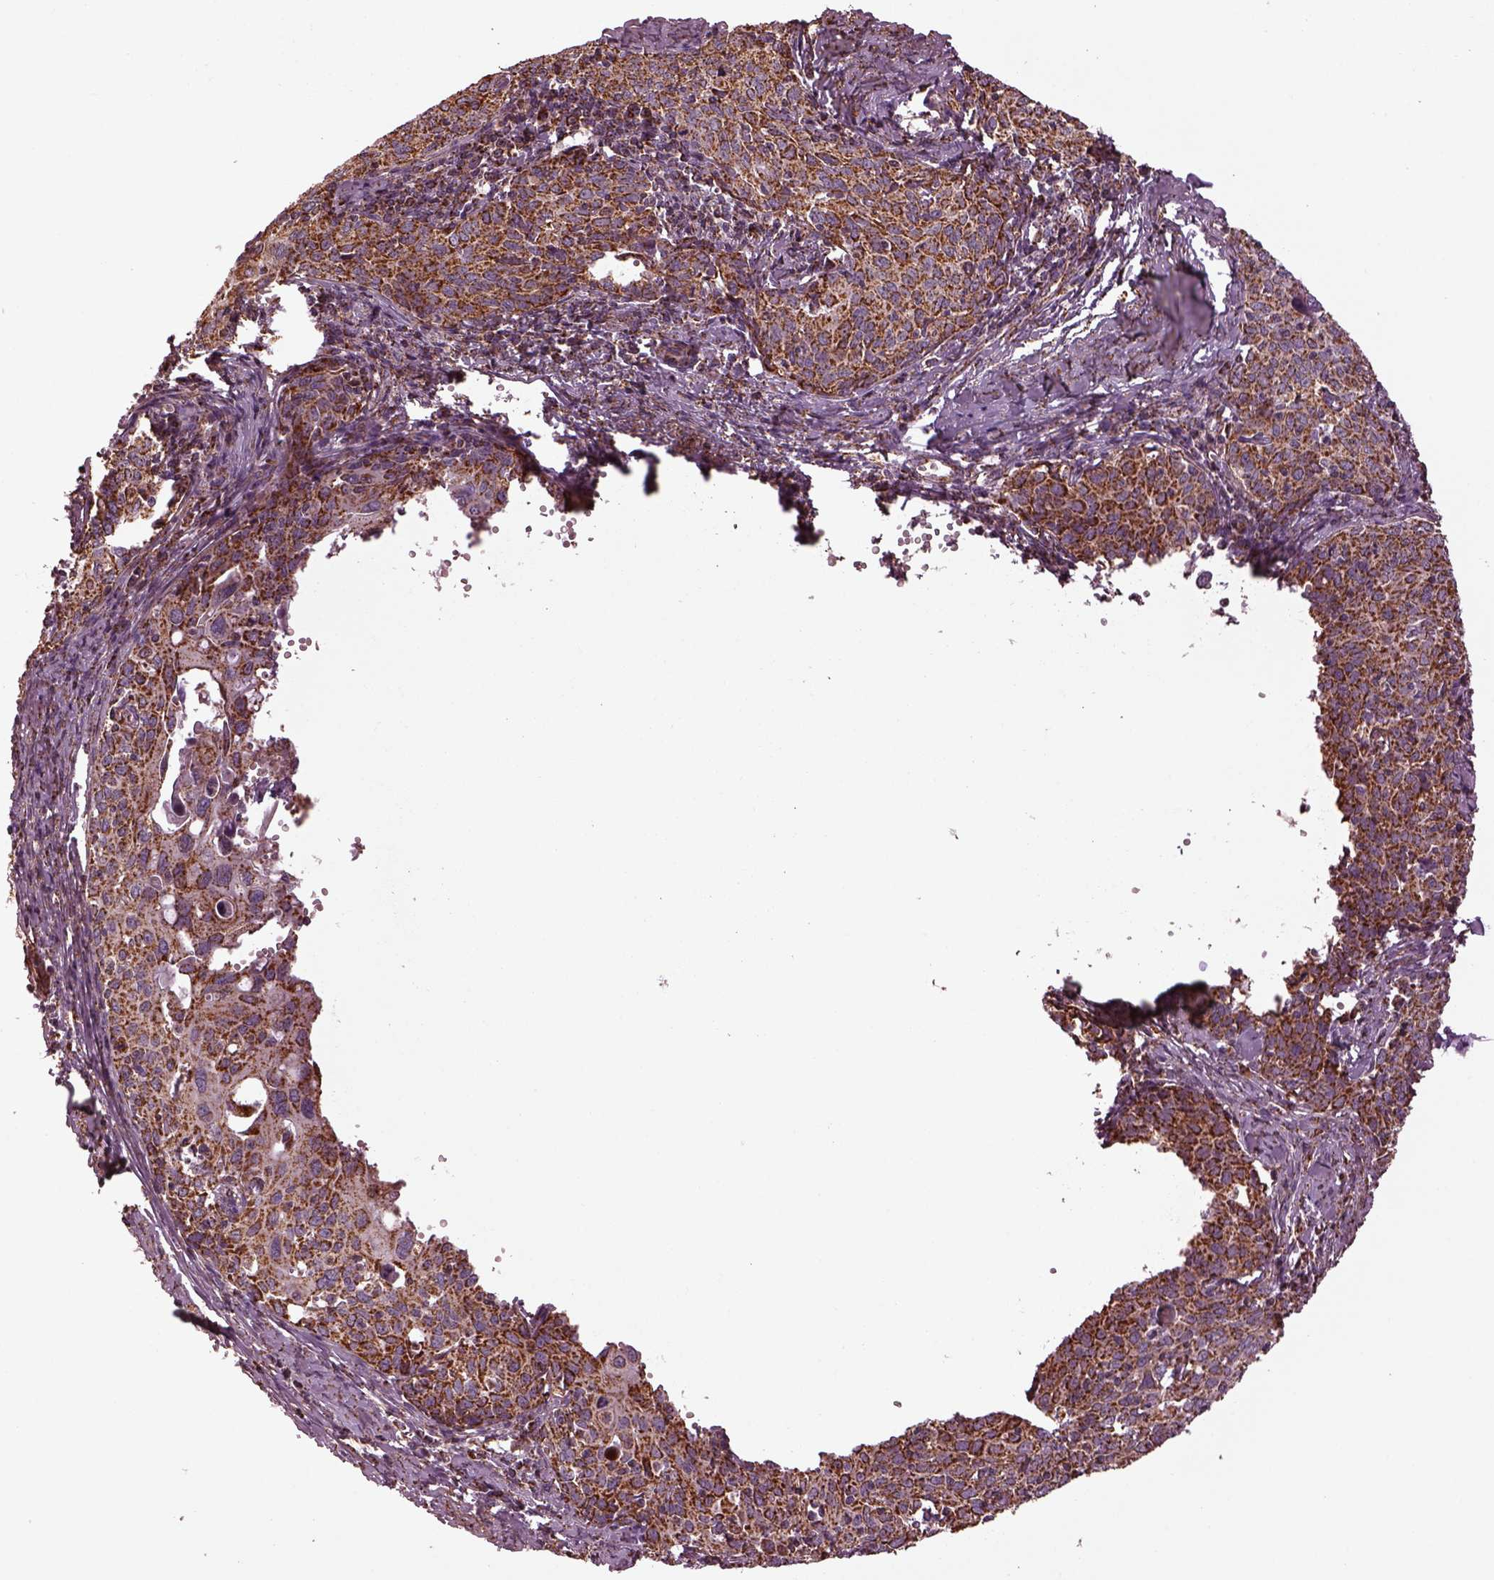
{"staining": {"intensity": "moderate", "quantity": "25%-75%", "location": "cytoplasmic/membranous"}, "tissue": "cervical cancer", "cell_type": "Tumor cells", "image_type": "cancer", "snomed": [{"axis": "morphology", "description": "Squamous cell carcinoma, NOS"}, {"axis": "topography", "description": "Cervix"}], "caption": "About 25%-75% of tumor cells in squamous cell carcinoma (cervical) show moderate cytoplasmic/membranous protein staining as visualized by brown immunohistochemical staining.", "gene": "TMEM254", "patient": {"sex": "female", "age": 62}}